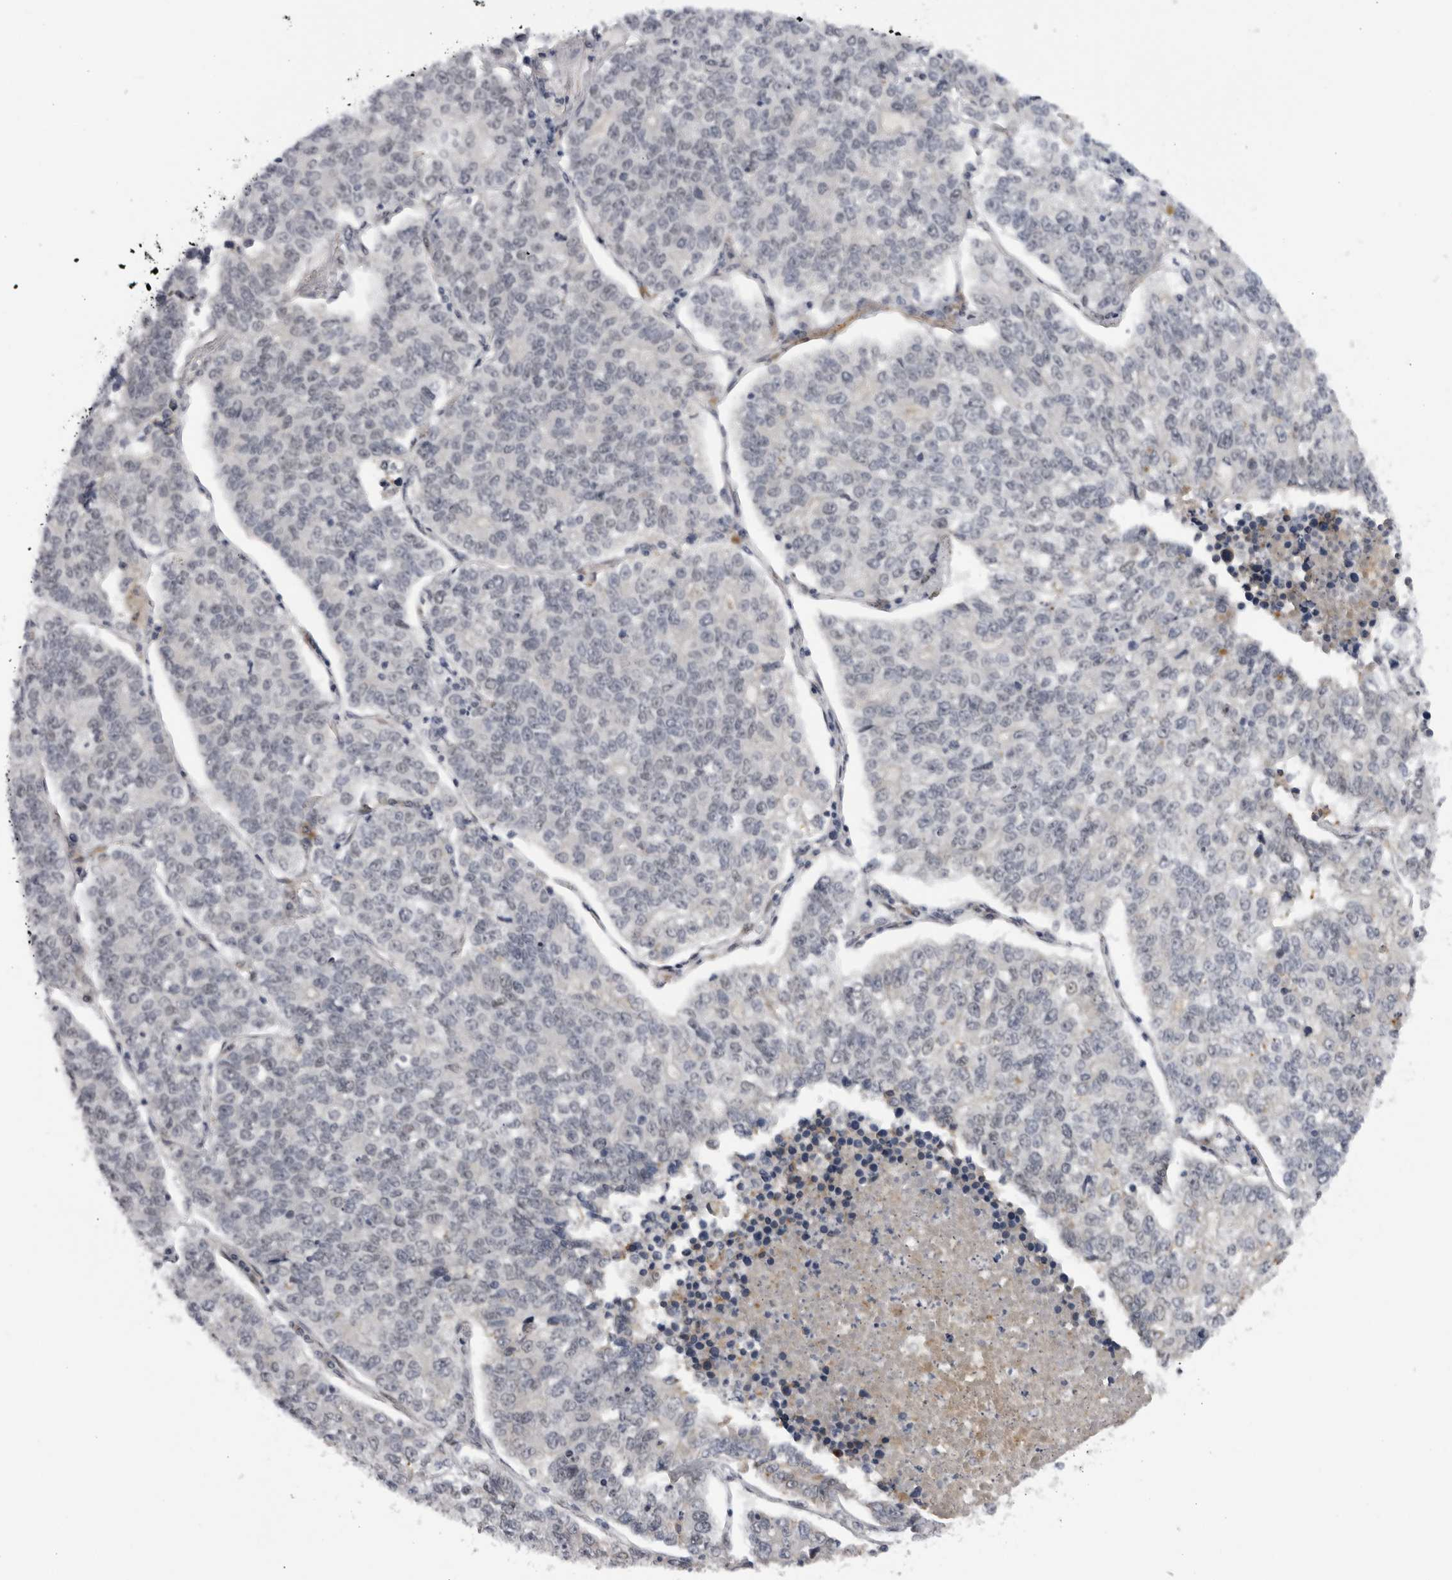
{"staining": {"intensity": "negative", "quantity": "none", "location": "none"}, "tissue": "lung cancer", "cell_type": "Tumor cells", "image_type": "cancer", "snomed": [{"axis": "morphology", "description": "Adenocarcinoma, NOS"}, {"axis": "topography", "description": "Lung"}], "caption": "High power microscopy photomicrograph of an IHC photomicrograph of adenocarcinoma (lung), revealing no significant staining in tumor cells.", "gene": "ALPK2", "patient": {"sex": "male", "age": 49}}